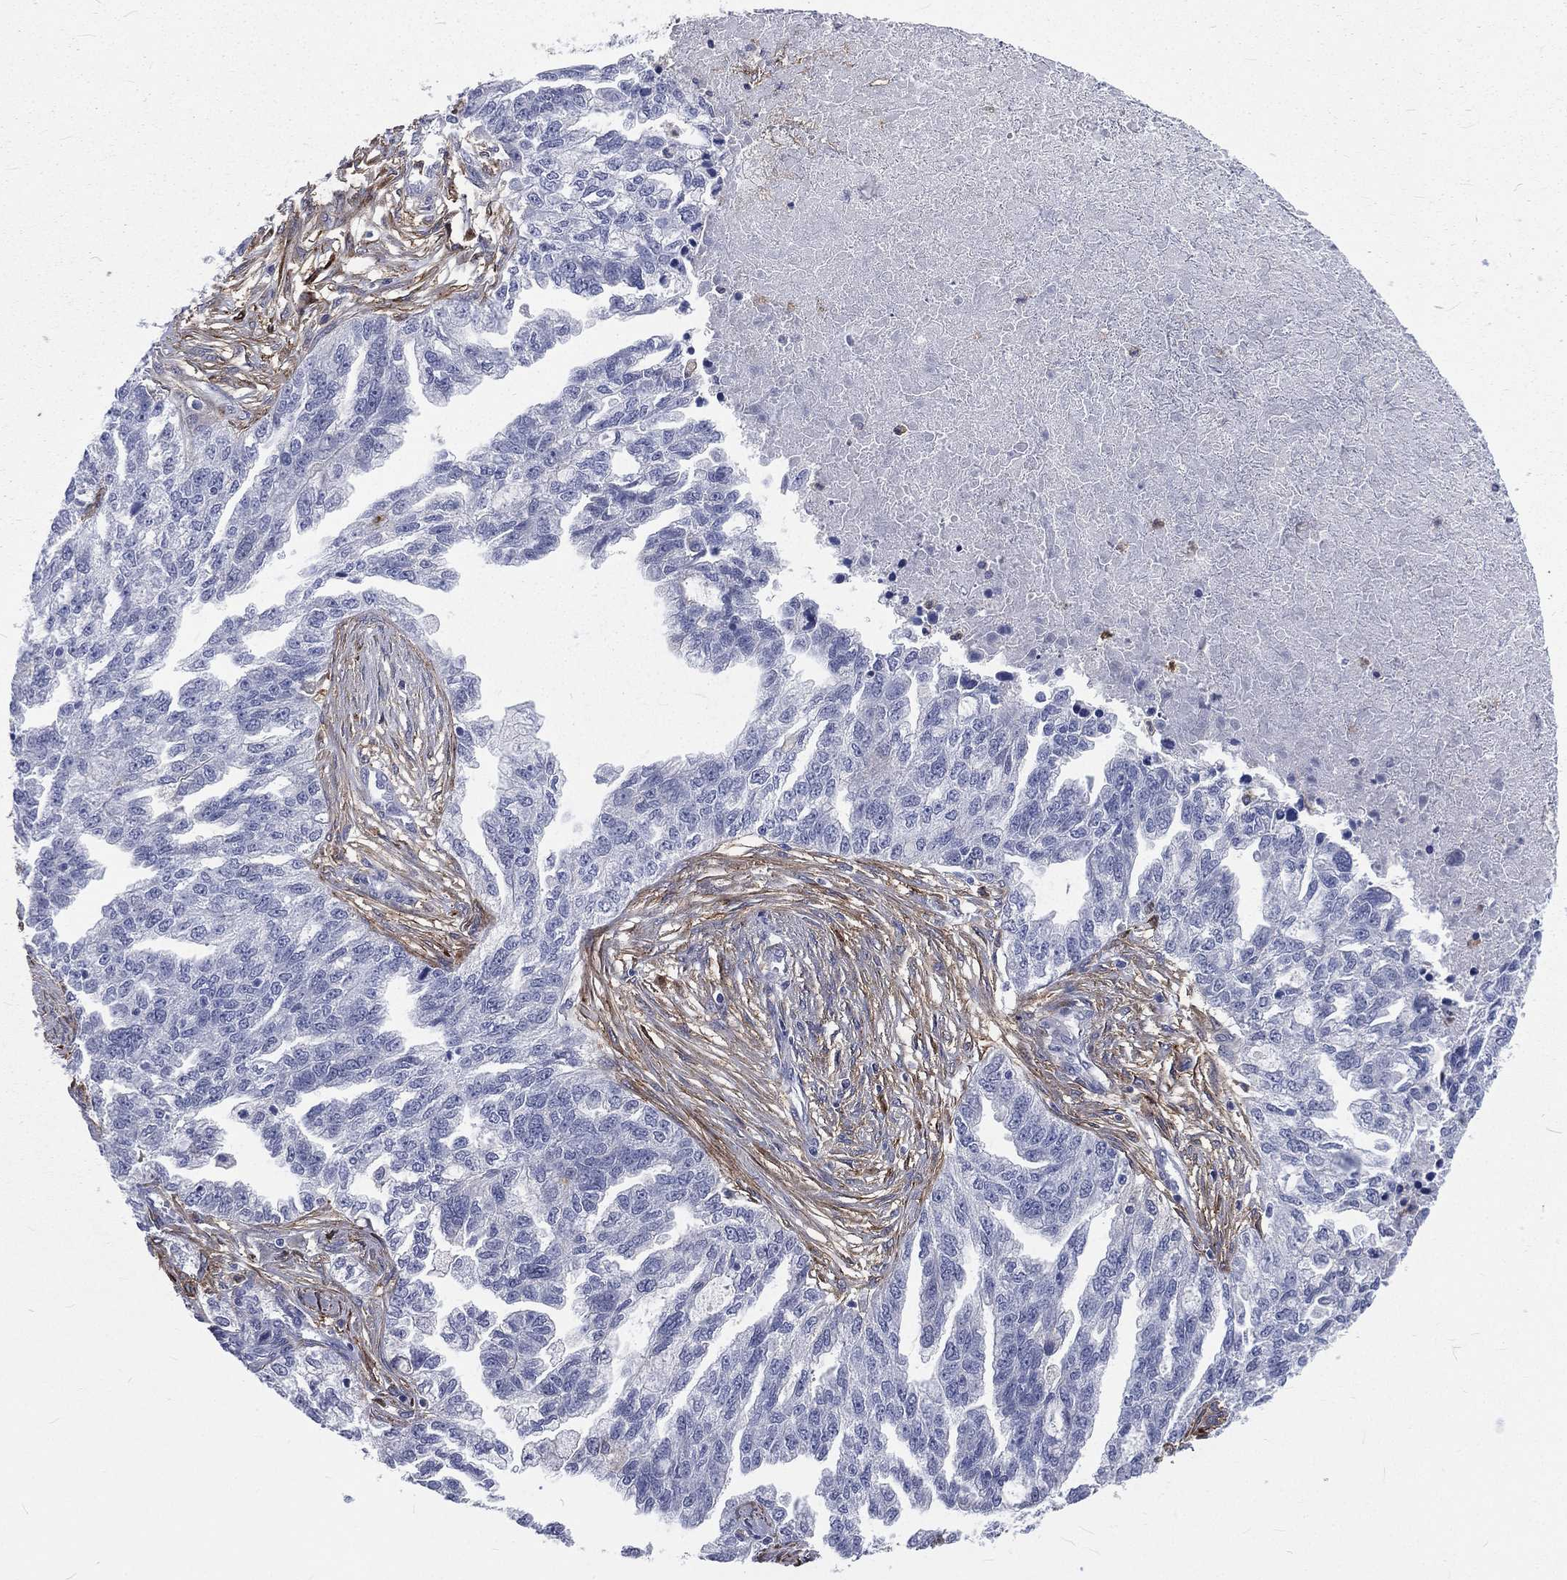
{"staining": {"intensity": "negative", "quantity": "none", "location": "none"}, "tissue": "ovarian cancer", "cell_type": "Tumor cells", "image_type": "cancer", "snomed": [{"axis": "morphology", "description": "Cystadenocarcinoma, serous, NOS"}, {"axis": "topography", "description": "Ovary"}], "caption": "Micrograph shows no protein positivity in tumor cells of serous cystadenocarcinoma (ovarian) tissue.", "gene": "BASP1", "patient": {"sex": "female", "age": 51}}